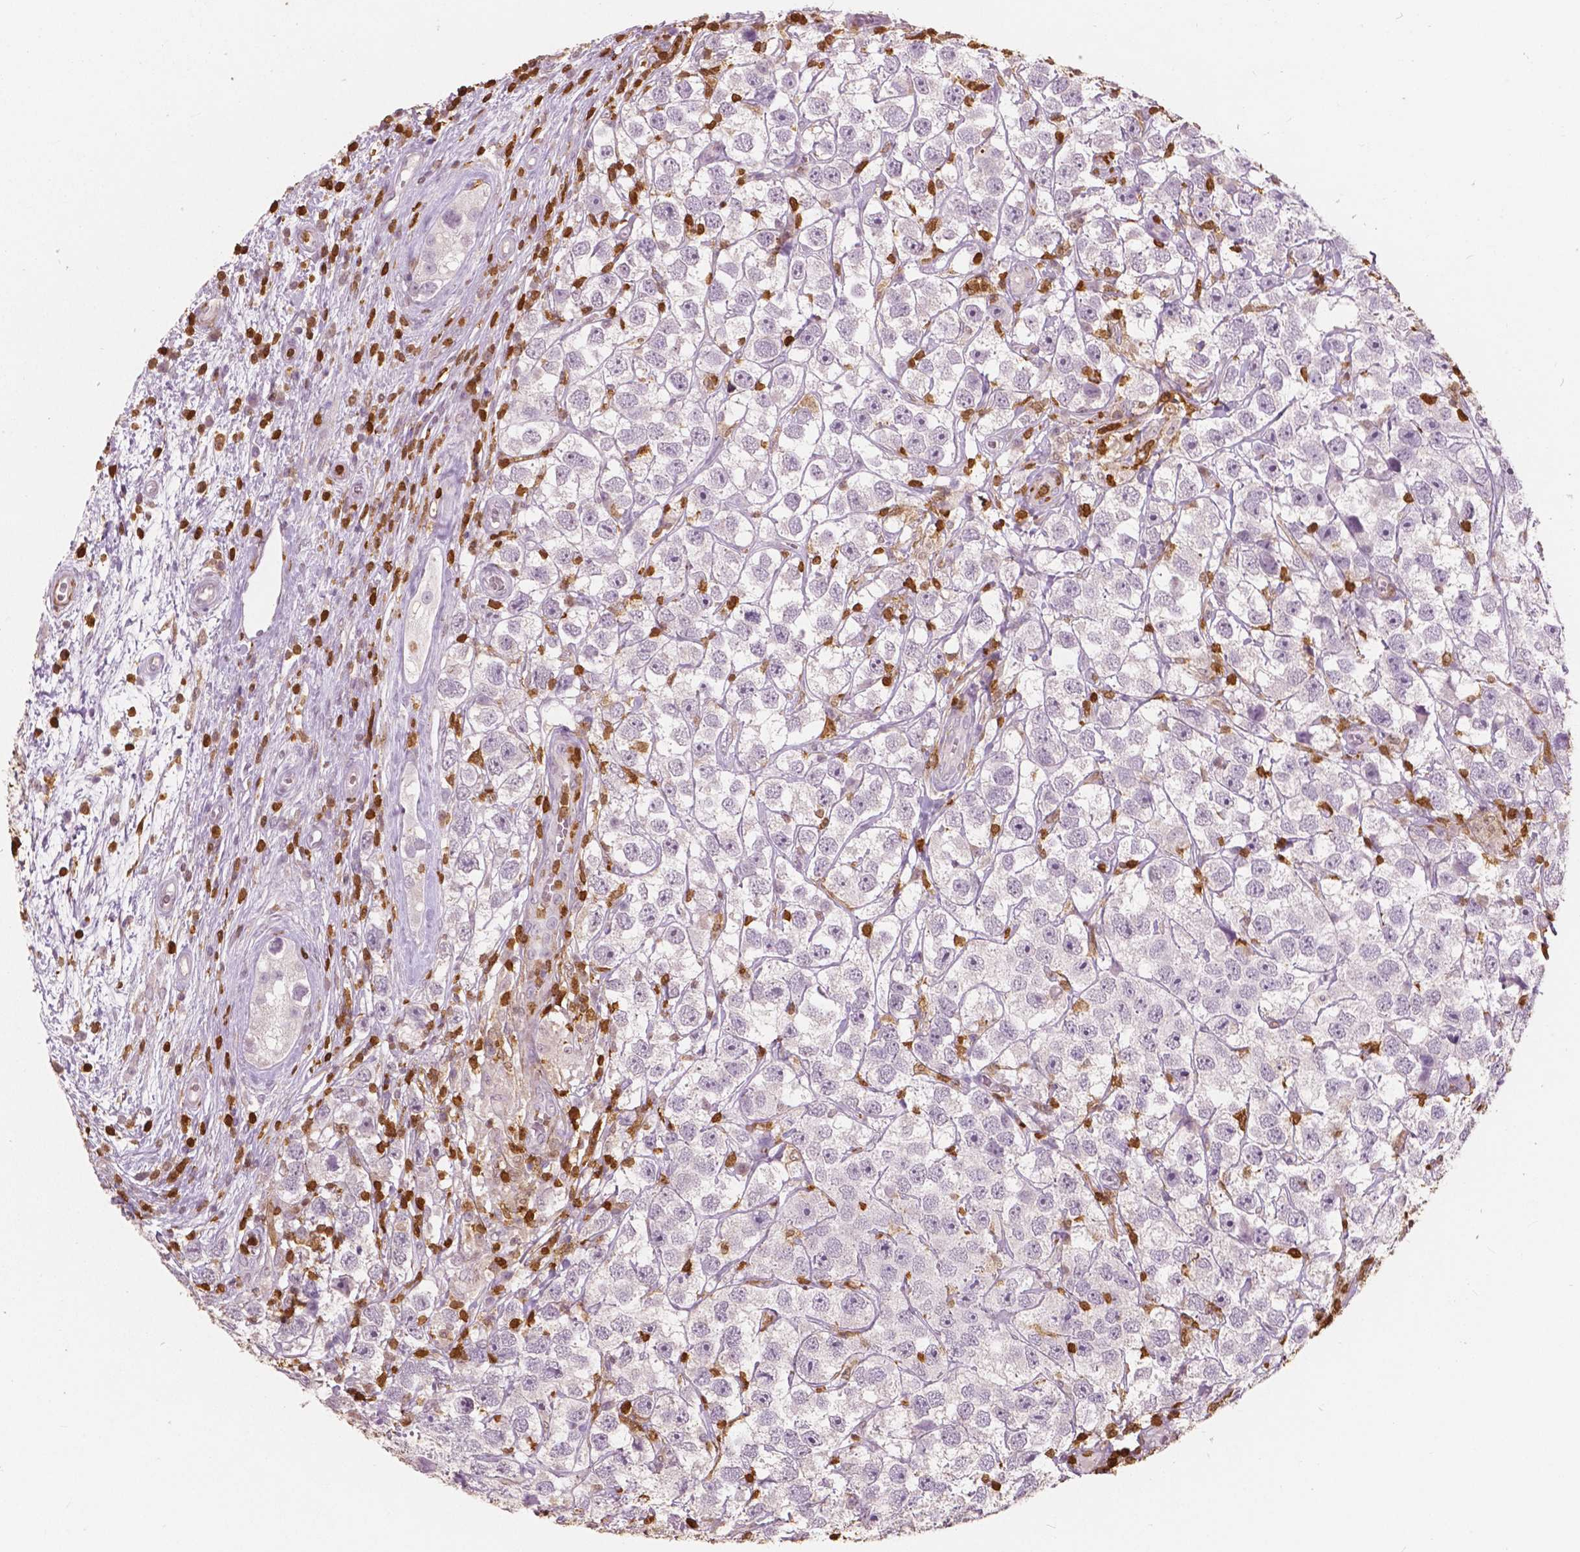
{"staining": {"intensity": "negative", "quantity": "none", "location": "none"}, "tissue": "testis cancer", "cell_type": "Tumor cells", "image_type": "cancer", "snomed": [{"axis": "morphology", "description": "Seminoma, NOS"}, {"axis": "topography", "description": "Testis"}], "caption": "Immunohistochemical staining of human seminoma (testis) reveals no significant staining in tumor cells.", "gene": "S100A4", "patient": {"sex": "male", "age": 26}}